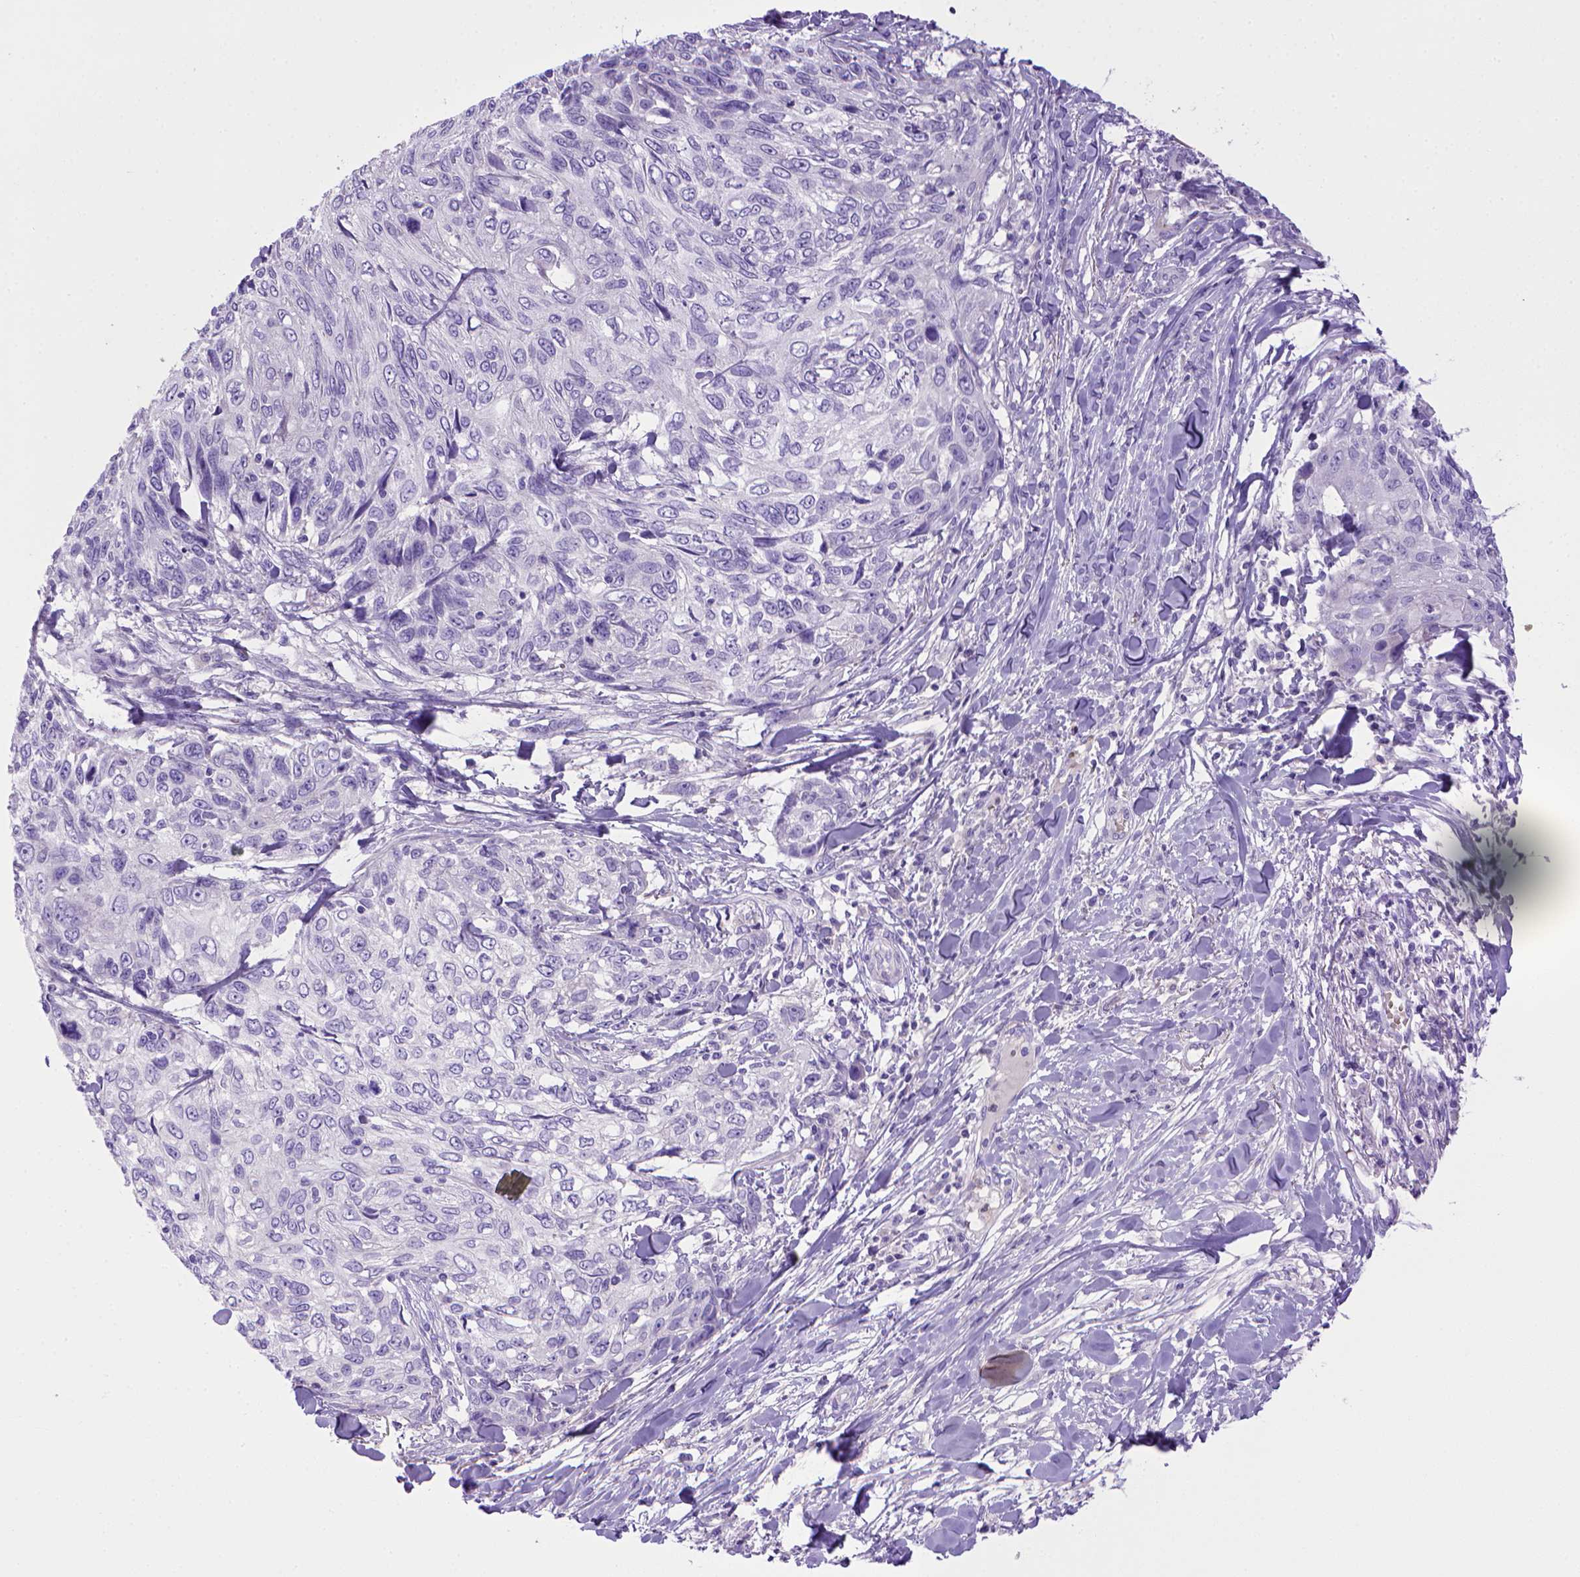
{"staining": {"intensity": "negative", "quantity": "none", "location": "none"}, "tissue": "skin cancer", "cell_type": "Tumor cells", "image_type": "cancer", "snomed": [{"axis": "morphology", "description": "Squamous cell carcinoma, NOS"}, {"axis": "topography", "description": "Skin"}], "caption": "Immunohistochemistry (IHC) image of neoplastic tissue: skin squamous cell carcinoma stained with DAB shows no significant protein expression in tumor cells. (Stains: DAB immunohistochemistry (IHC) with hematoxylin counter stain, Microscopy: brightfield microscopy at high magnification).", "gene": "BAAT", "patient": {"sex": "male", "age": 92}}